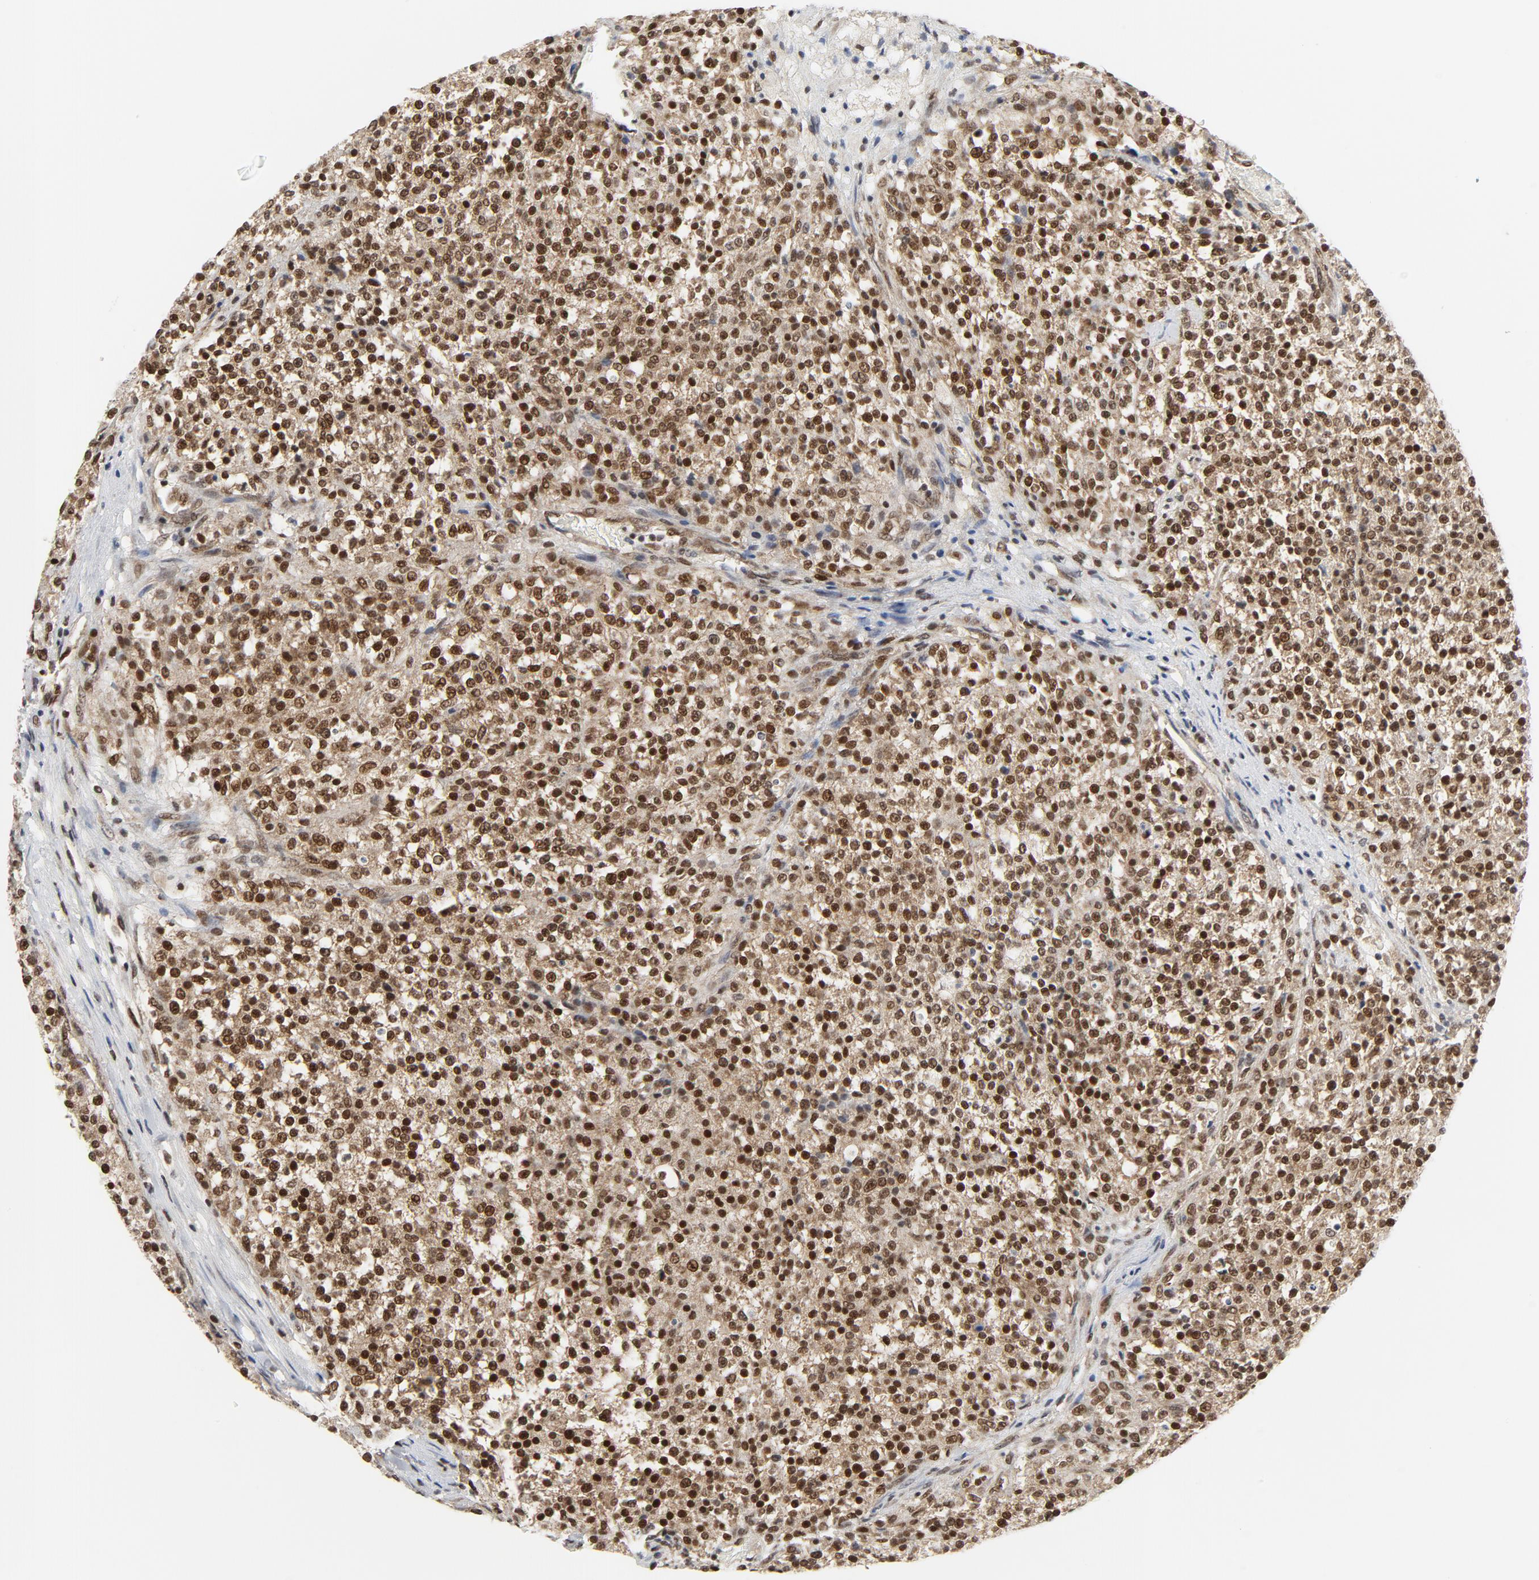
{"staining": {"intensity": "strong", "quantity": ">75%", "location": "nuclear"}, "tissue": "testis cancer", "cell_type": "Tumor cells", "image_type": "cancer", "snomed": [{"axis": "morphology", "description": "Seminoma, NOS"}, {"axis": "topography", "description": "Testis"}], "caption": "Testis cancer tissue reveals strong nuclear positivity in approximately >75% of tumor cells, visualized by immunohistochemistry.", "gene": "ERCC1", "patient": {"sex": "male", "age": 59}}